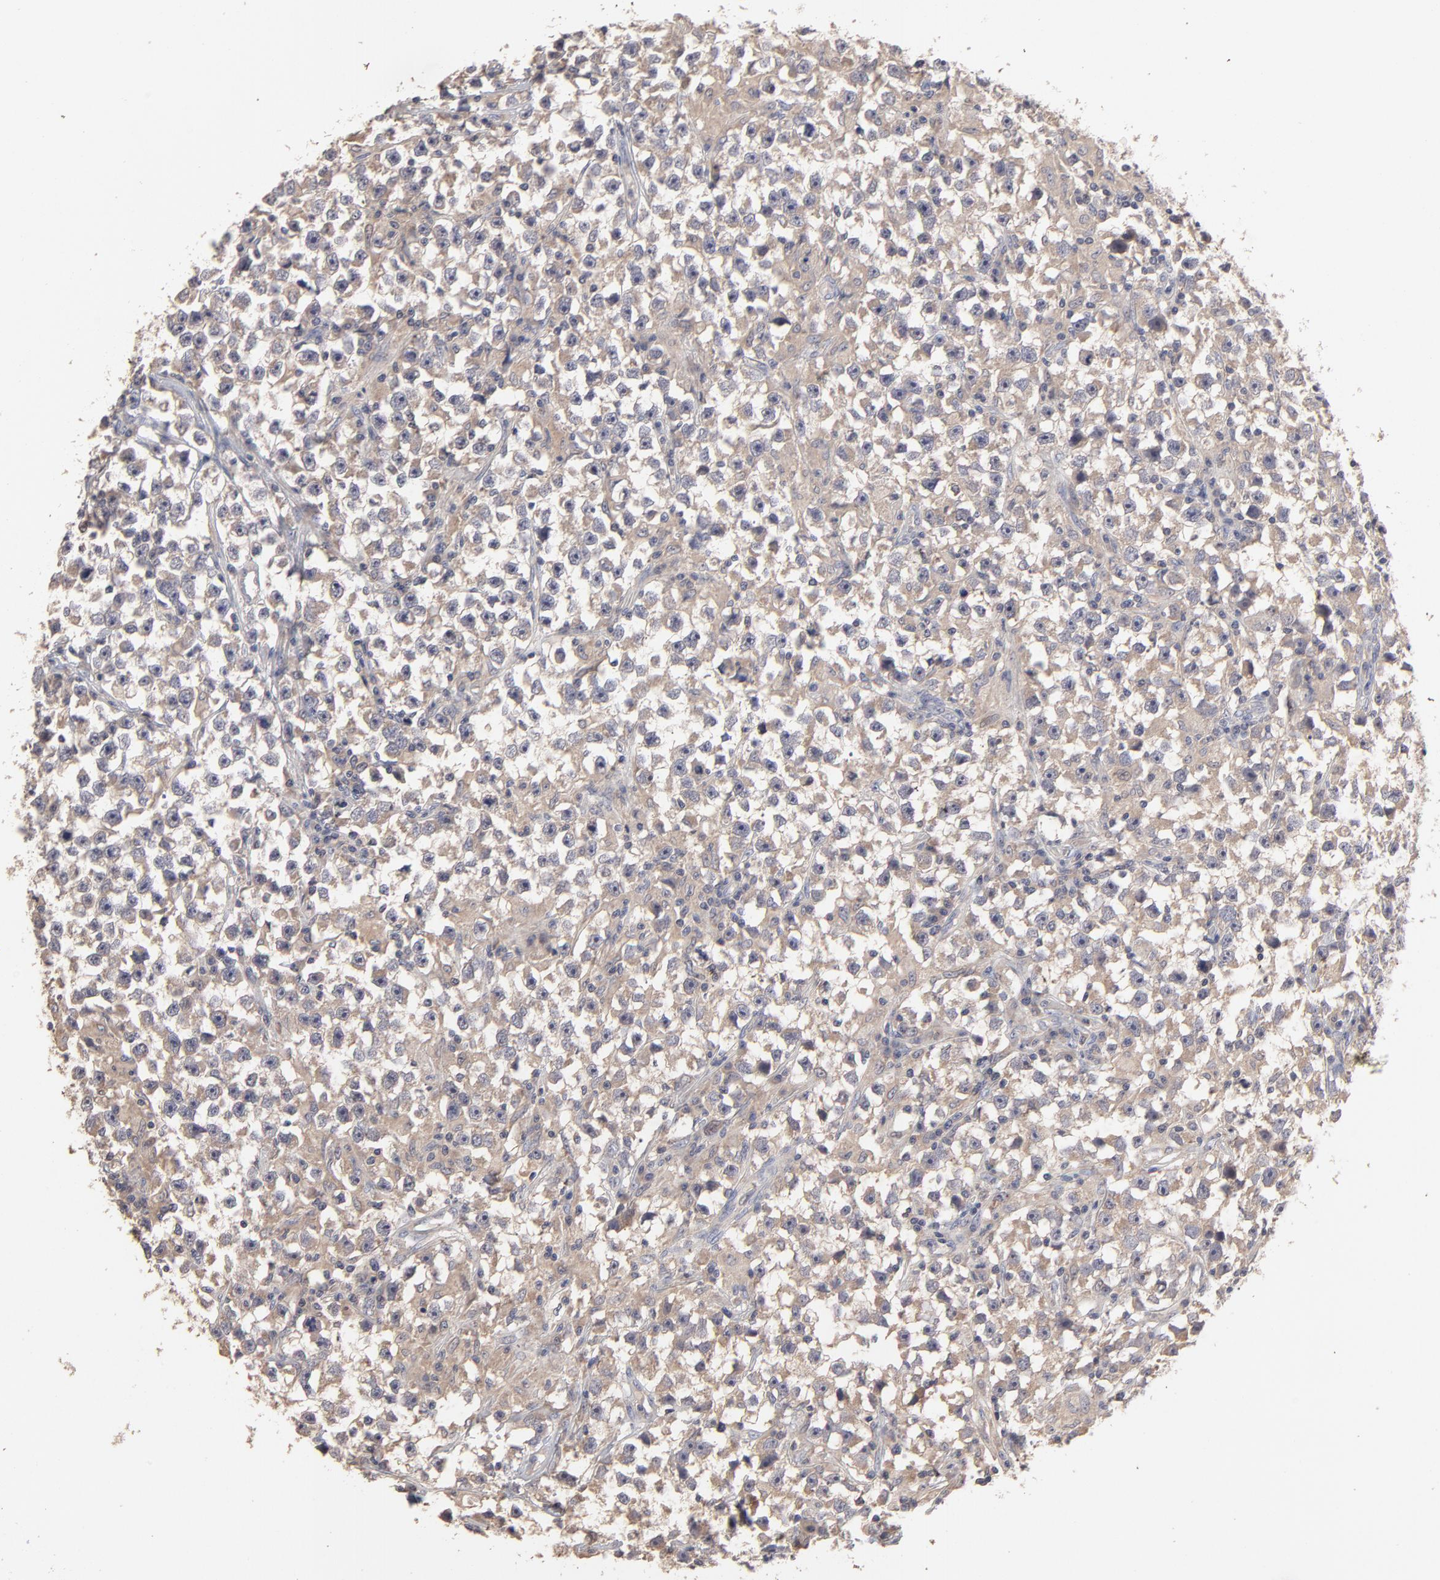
{"staining": {"intensity": "moderate", "quantity": ">75%", "location": "cytoplasmic/membranous"}, "tissue": "testis cancer", "cell_type": "Tumor cells", "image_type": "cancer", "snomed": [{"axis": "morphology", "description": "Seminoma, NOS"}, {"axis": "topography", "description": "Testis"}], "caption": "About >75% of tumor cells in testis seminoma show moderate cytoplasmic/membranous protein positivity as visualized by brown immunohistochemical staining.", "gene": "TANGO2", "patient": {"sex": "male", "age": 33}}